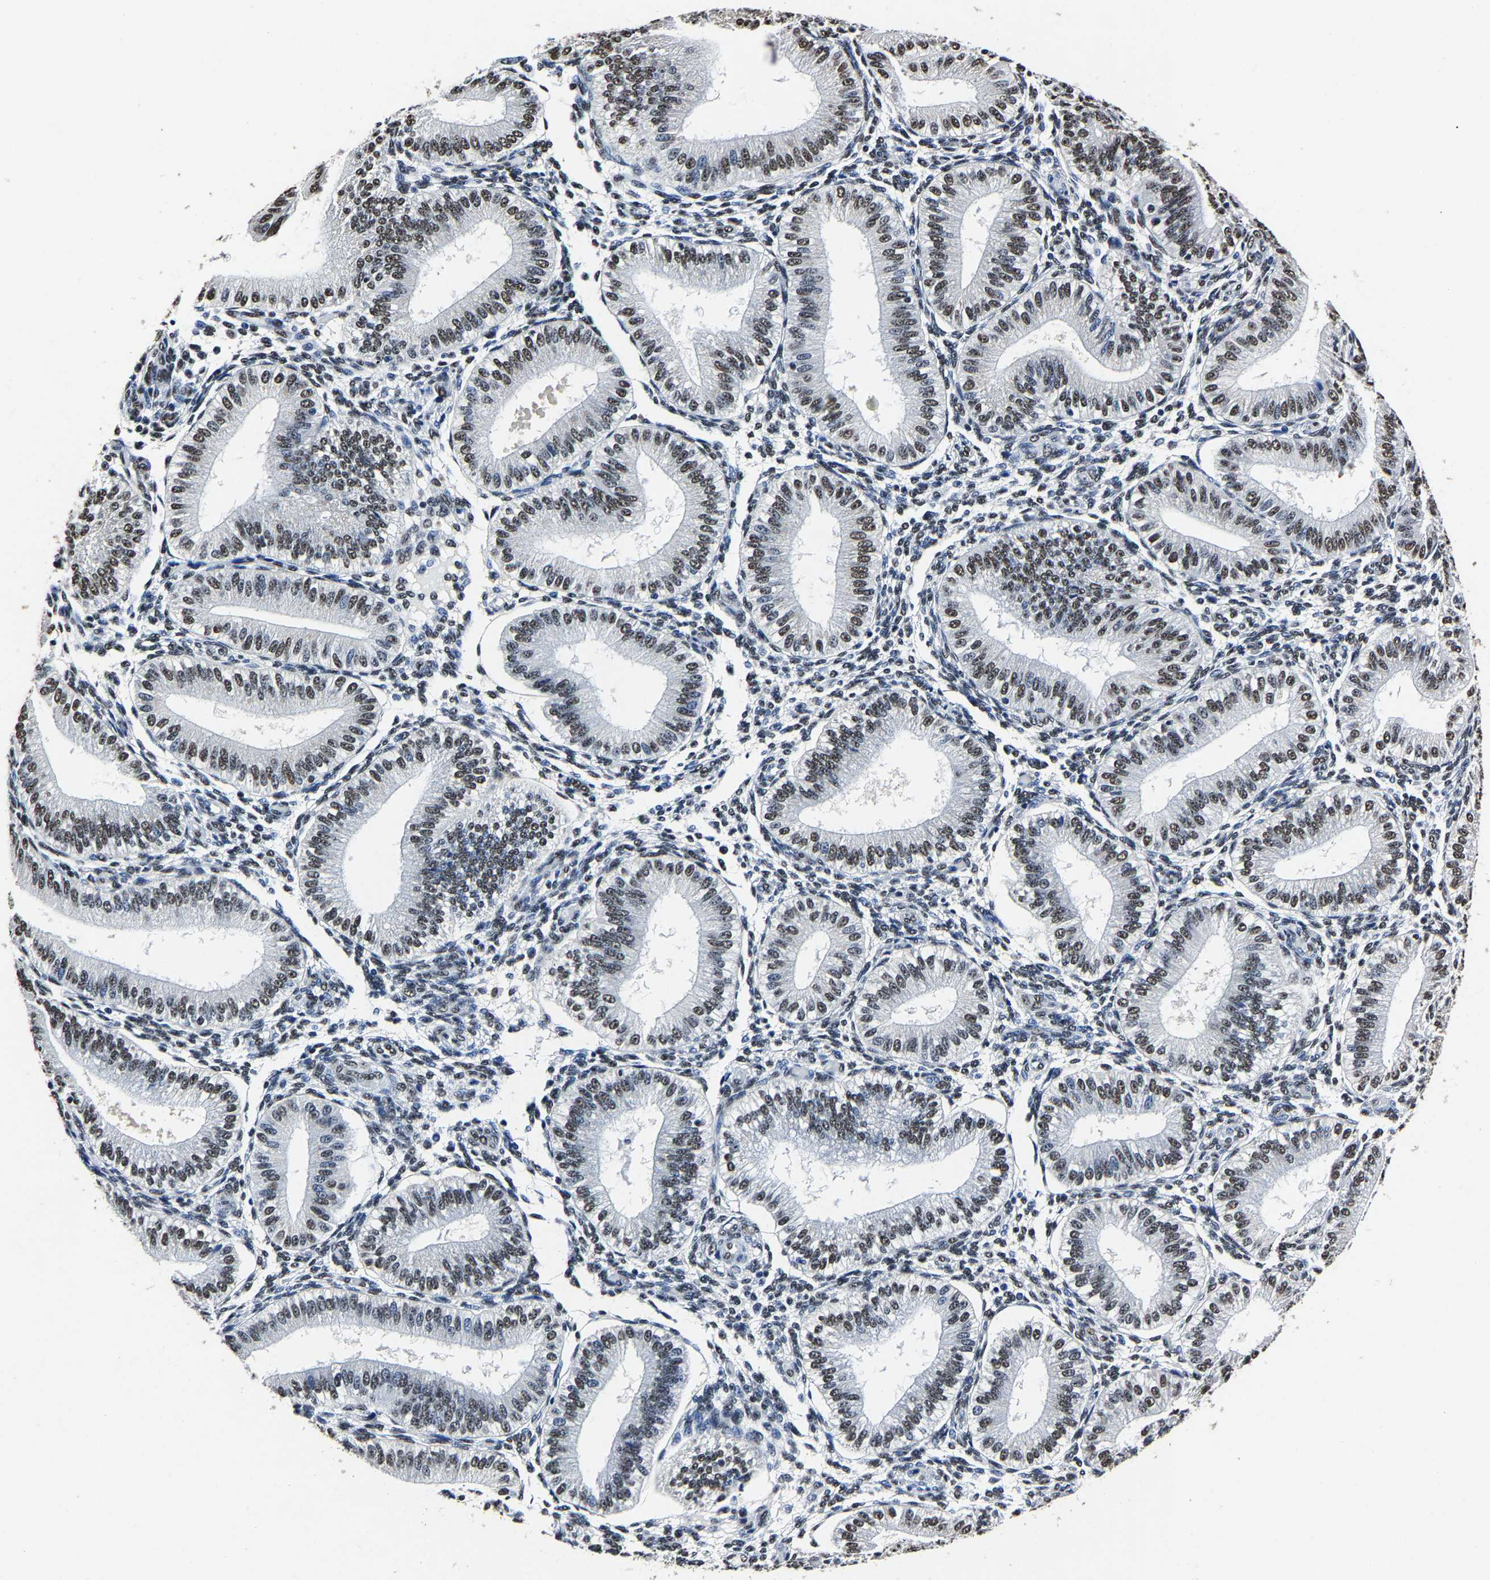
{"staining": {"intensity": "moderate", "quantity": "<25%", "location": "nuclear"}, "tissue": "endometrium", "cell_type": "Cells in endometrial stroma", "image_type": "normal", "snomed": [{"axis": "morphology", "description": "Normal tissue, NOS"}, {"axis": "topography", "description": "Endometrium"}], "caption": "Immunohistochemistry of normal endometrium demonstrates low levels of moderate nuclear positivity in about <25% of cells in endometrial stroma. Nuclei are stained in blue.", "gene": "RBM45", "patient": {"sex": "female", "age": 39}}